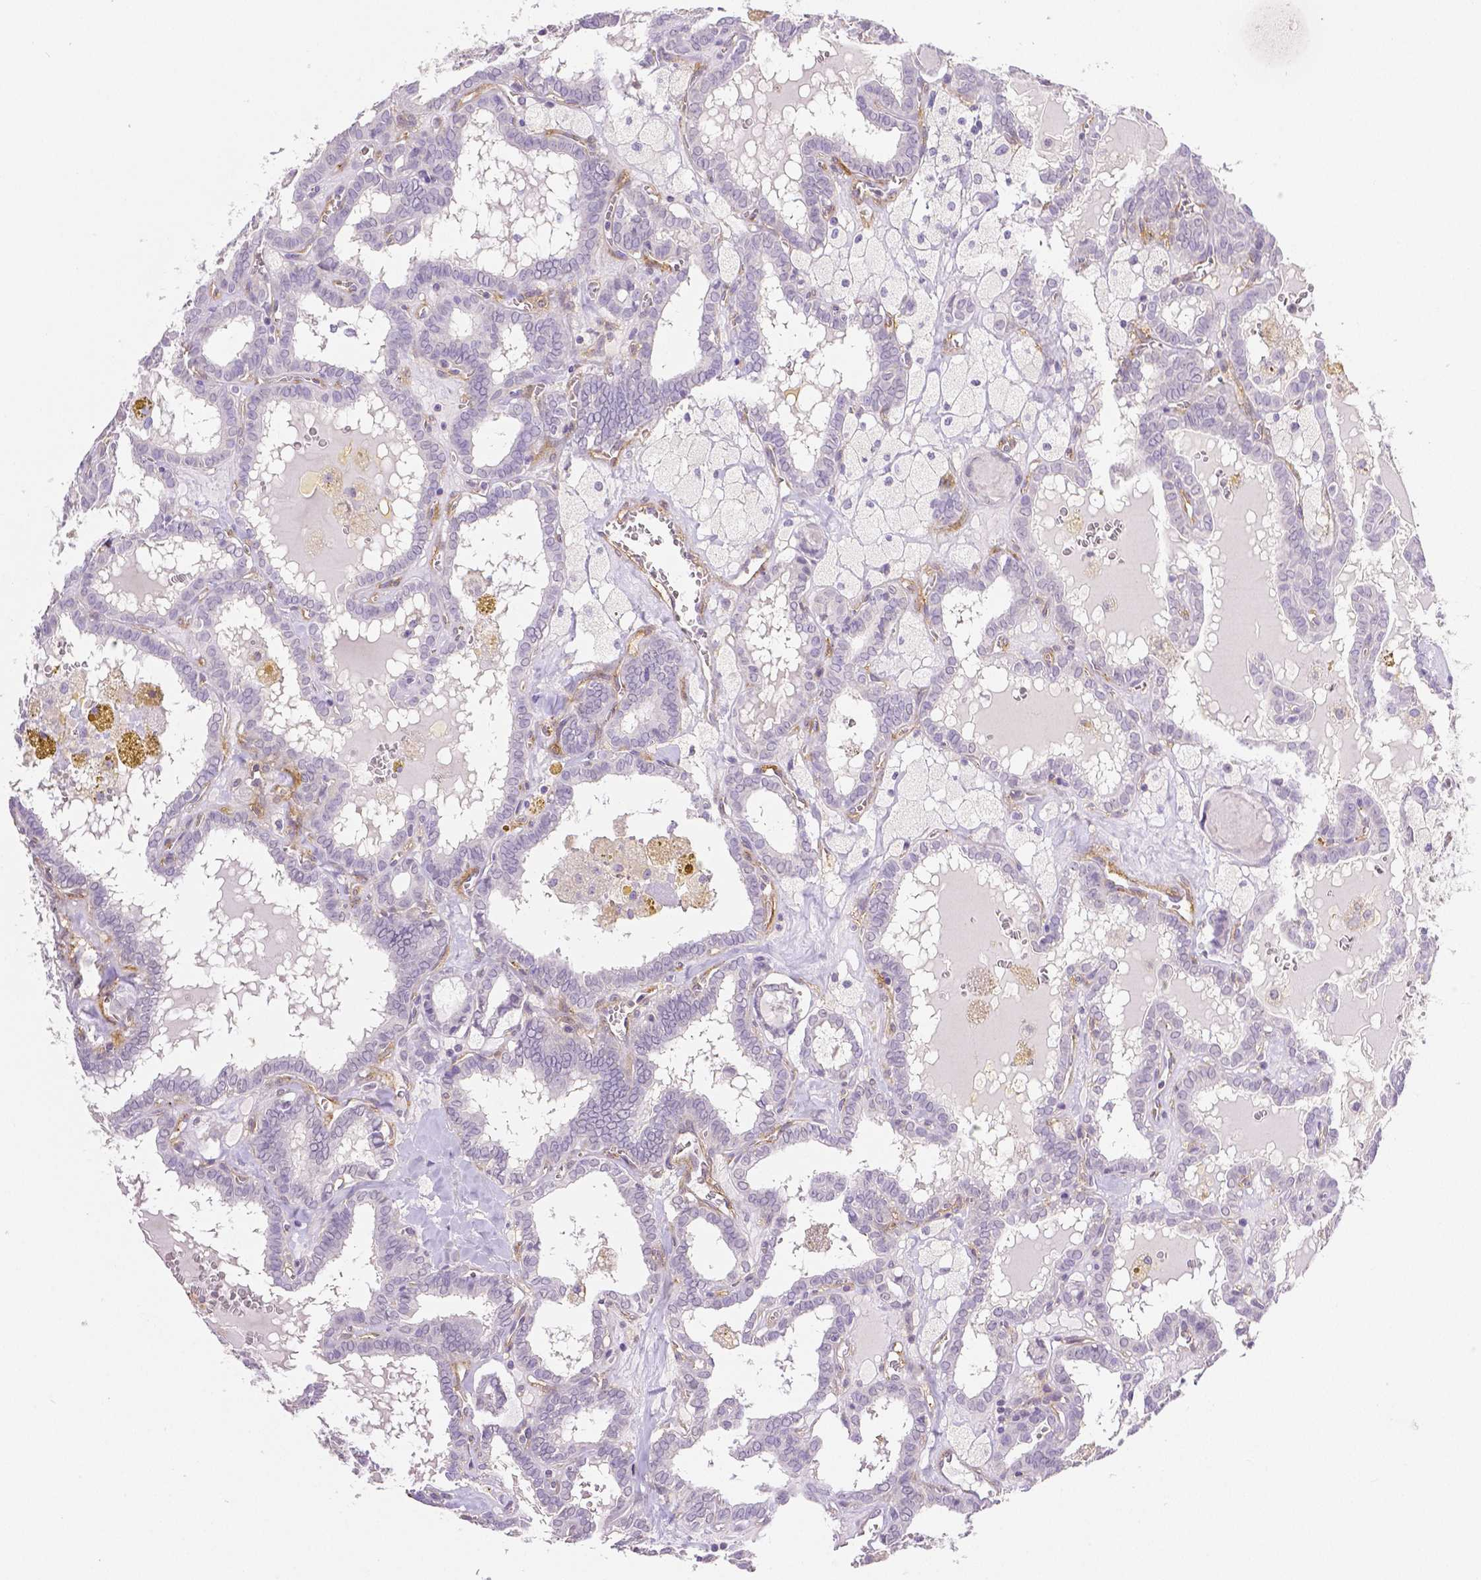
{"staining": {"intensity": "negative", "quantity": "none", "location": "none"}, "tissue": "thyroid cancer", "cell_type": "Tumor cells", "image_type": "cancer", "snomed": [{"axis": "morphology", "description": "Papillary adenocarcinoma, NOS"}, {"axis": "topography", "description": "Thyroid gland"}], "caption": "The photomicrograph displays no significant expression in tumor cells of papillary adenocarcinoma (thyroid).", "gene": "THY1", "patient": {"sex": "female", "age": 39}}